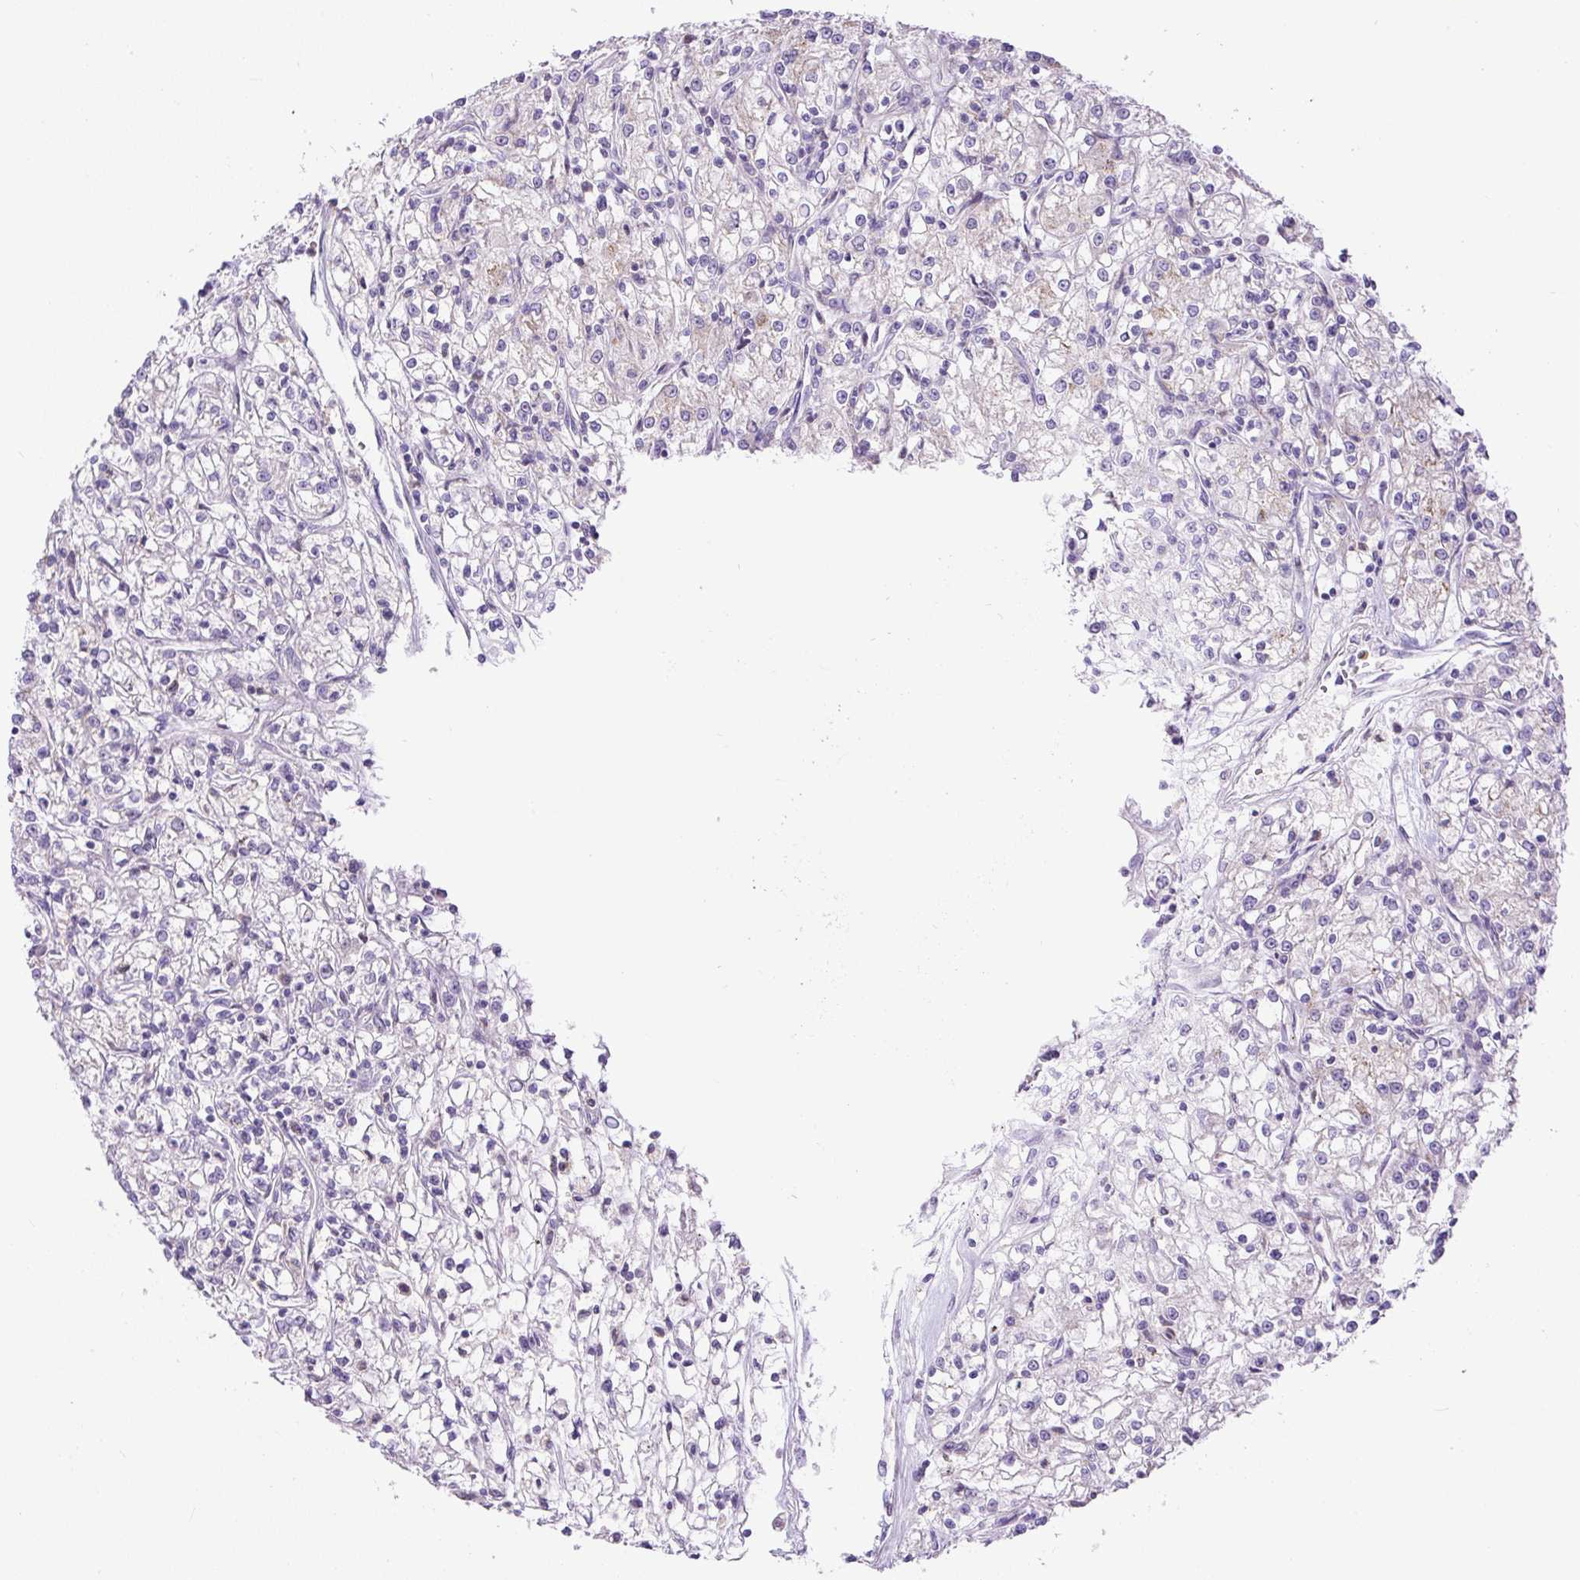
{"staining": {"intensity": "negative", "quantity": "none", "location": "none"}, "tissue": "renal cancer", "cell_type": "Tumor cells", "image_type": "cancer", "snomed": [{"axis": "morphology", "description": "Adenocarcinoma, NOS"}, {"axis": "topography", "description": "Kidney"}], "caption": "A photomicrograph of human renal cancer is negative for staining in tumor cells.", "gene": "ZNF596", "patient": {"sex": "female", "age": 59}}